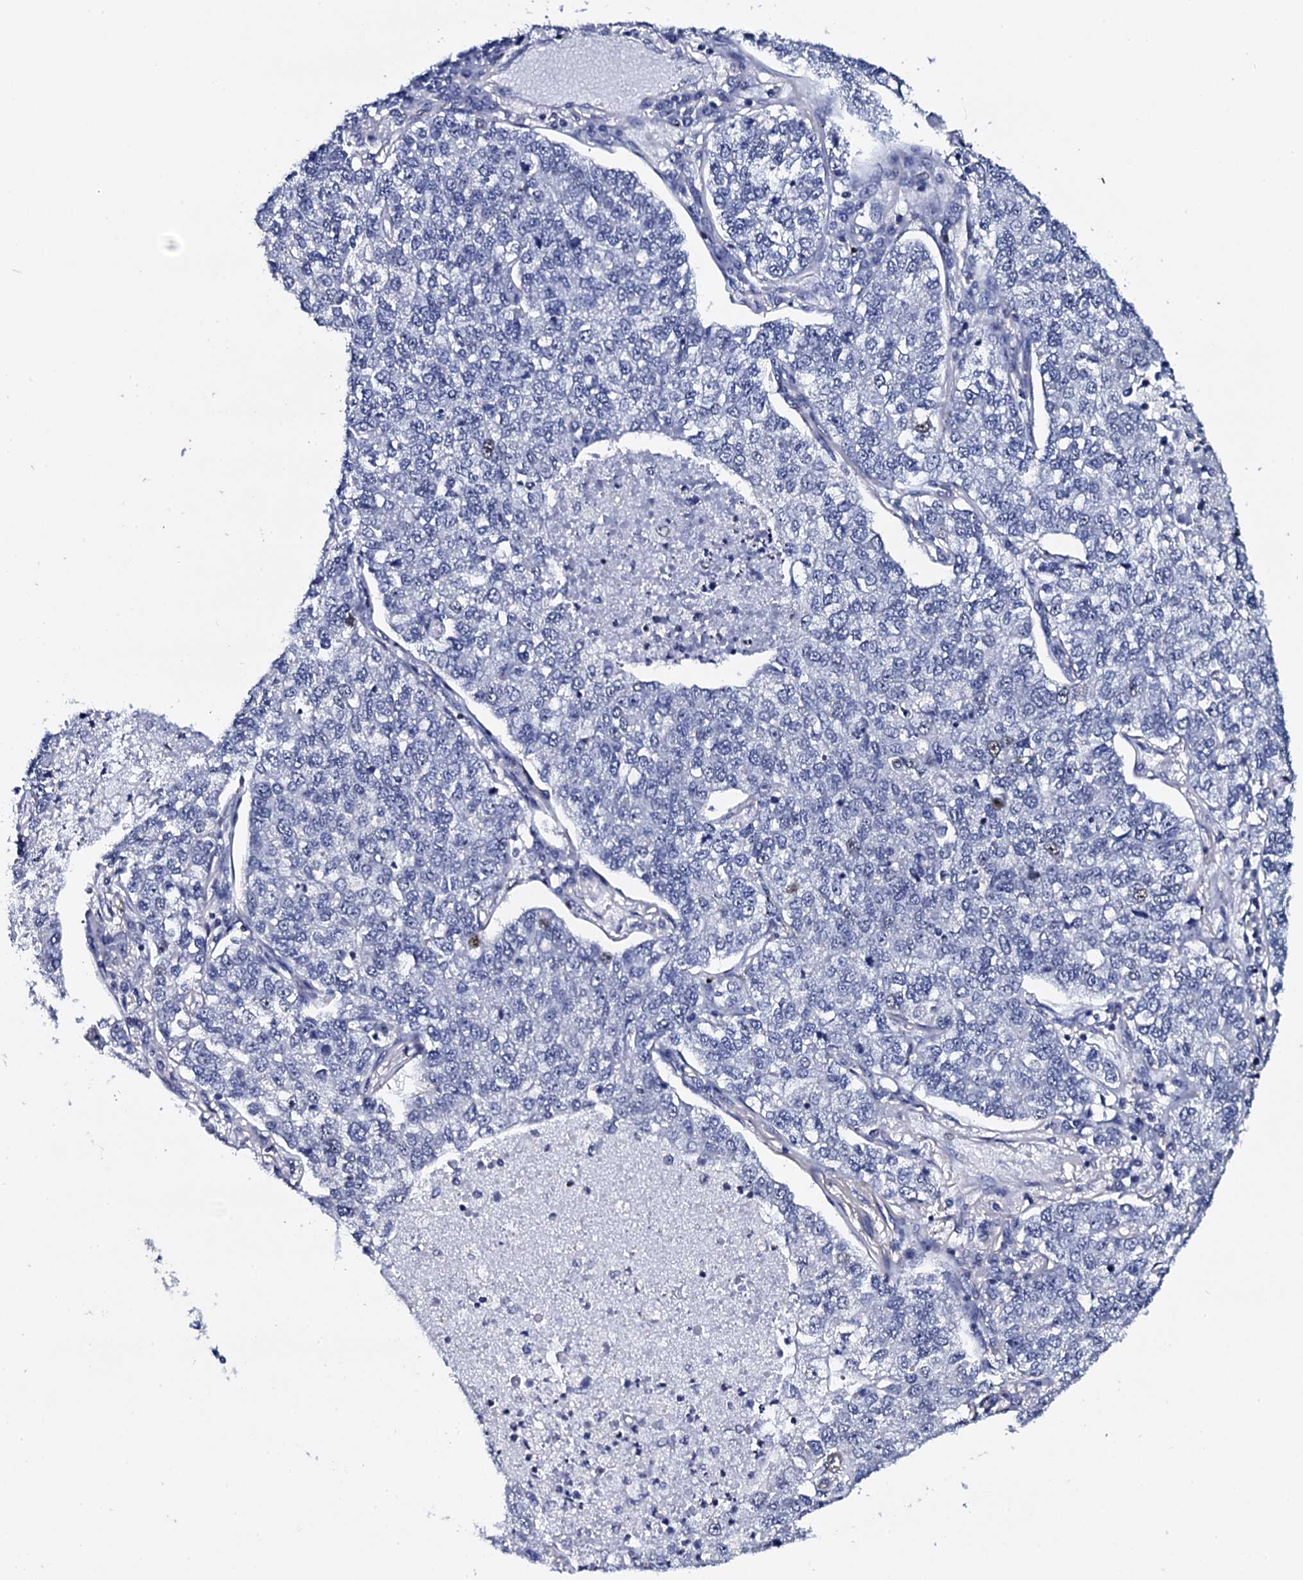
{"staining": {"intensity": "negative", "quantity": "none", "location": "none"}, "tissue": "lung cancer", "cell_type": "Tumor cells", "image_type": "cancer", "snomed": [{"axis": "morphology", "description": "Adenocarcinoma, NOS"}, {"axis": "topography", "description": "Lung"}], "caption": "High power microscopy micrograph of an IHC image of adenocarcinoma (lung), revealing no significant expression in tumor cells.", "gene": "NPM2", "patient": {"sex": "male", "age": 49}}